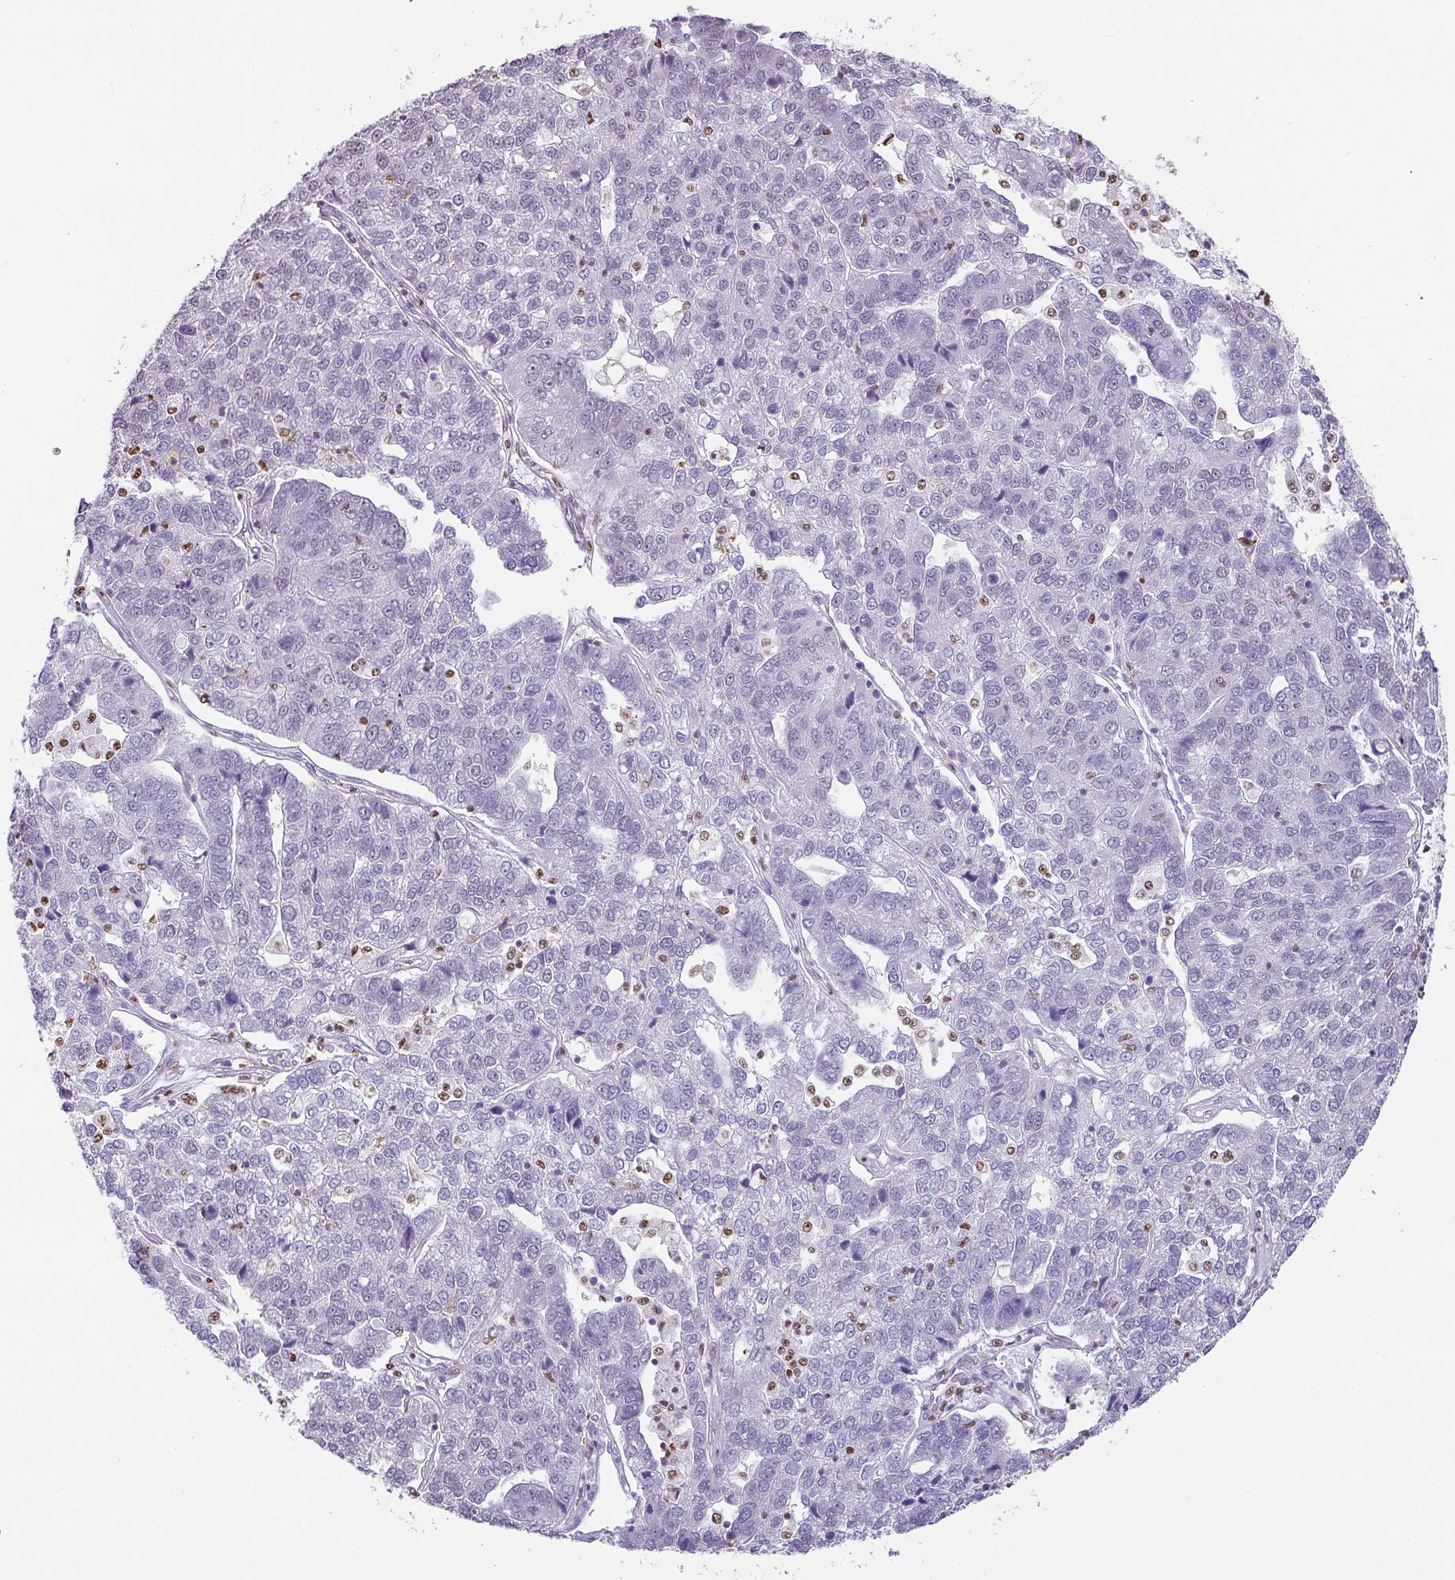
{"staining": {"intensity": "negative", "quantity": "none", "location": "none"}, "tissue": "pancreatic cancer", "cell_type": "Tumor cells", "image_type": "cancer", "snomed": [{"axis": "morphology", "description": "Adenocarcinoma, NOS"}, {"axis": "topography", "description": "Pancreas"}], "caption": "This is a photomicrograph of IHC staining of adenocarcinoma (pancreatic), which shows no expression in tumor cells.", "gene": "BTBD10", "patient": {"sex": "female", "age": 61}}